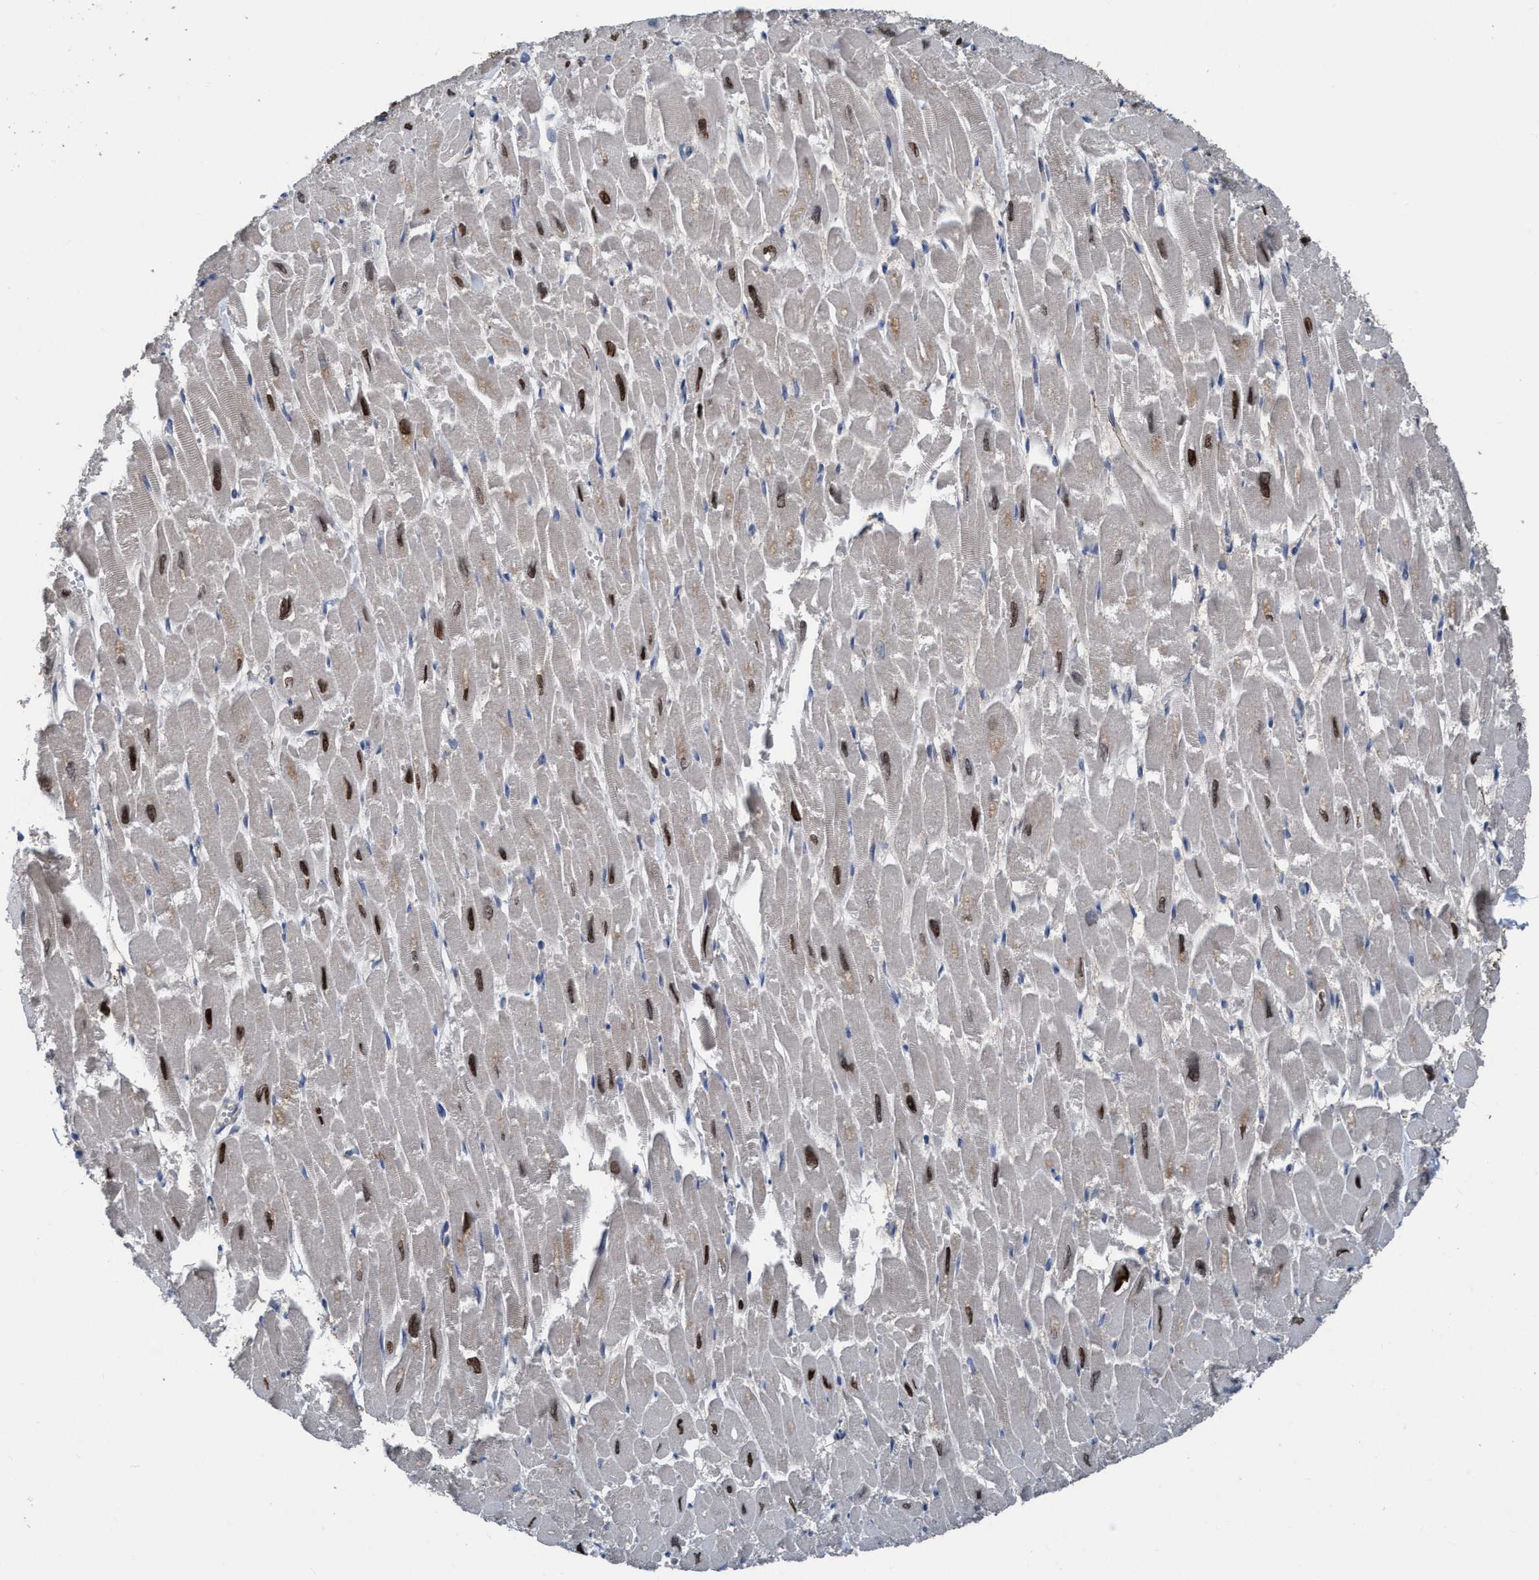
{"staining": {"intensity": "moderate", "quantity": ">75%", "location": "cytoplasmic/membranous,nuclear"}, "tissue": "heart muscle", "cell_type": "Cardiomyocytes", "image_type": "normal", "snomed": [{"axis": "morphology", "description": "Normal tissue, NOS"}, {"axis": "topography", "description": "Heart"}], "caption": "Protein staining of normal heart muscle exhibits moderate cytoplasmic/membranous,nuclear staining in approximately >75% of cardiomyocytes. Using DAB (brown) and hematoxylin (blue) stains, captured at high magnification using brightfield microscopy.", "gene": "NMT1", "patient": {"sex": "male", "age": 54}}